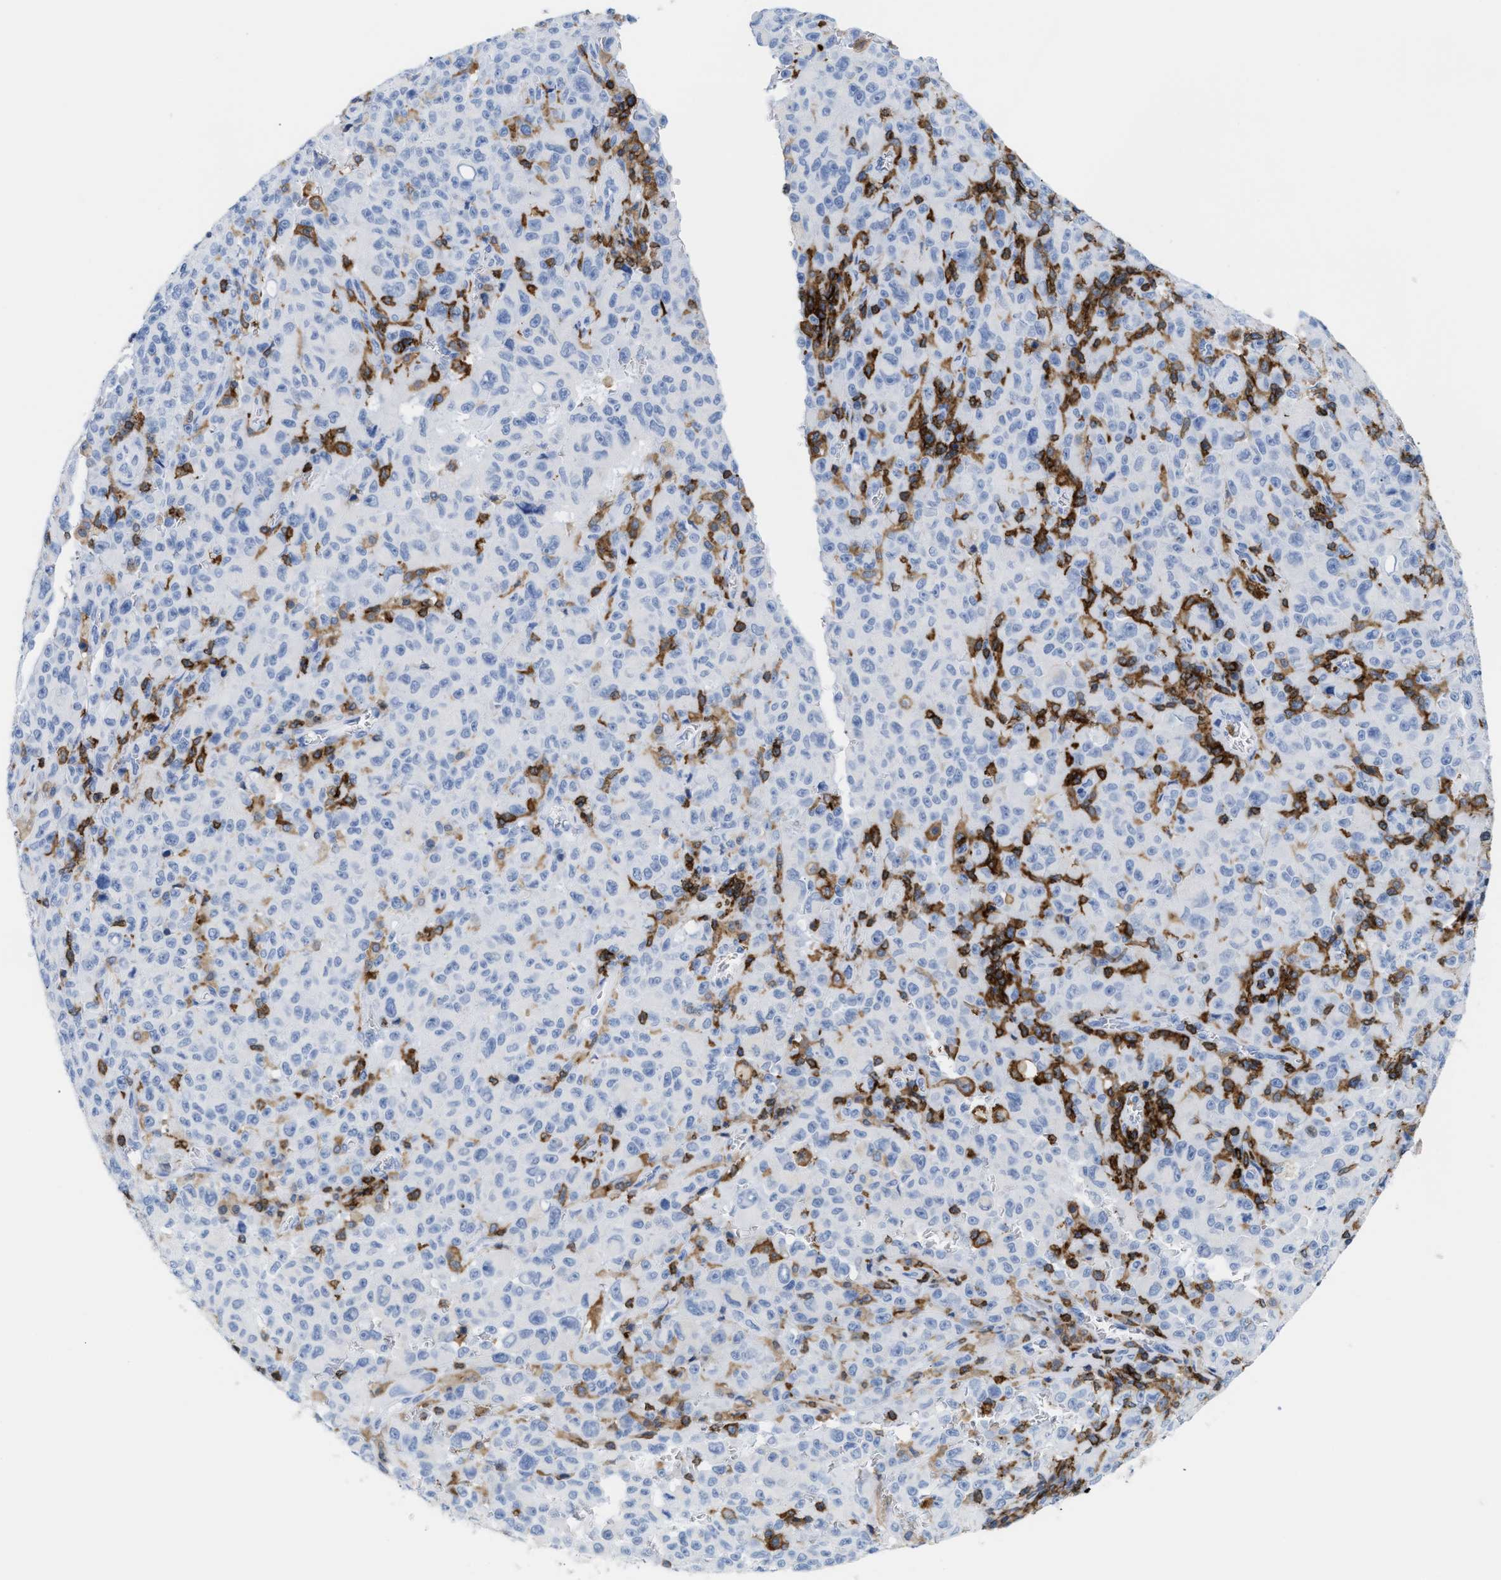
{"staining": {"intensity": "negative", "quantity": "none", "location": "none"}, "tissue": "melanoma", "cell_type": "Tumor cells", "image_type": "cancer", "snomed": [{"axis": "morphology", "description": "Malignant melanoma, NOS"}, {"axis": "topography", "description": "Skin"}], "caption": "Protein analysis of malignant melanoma shows no significant positivity in tumor cells.", "gene": "LCP1", "patient": {"sex": "female", "age": 82}}